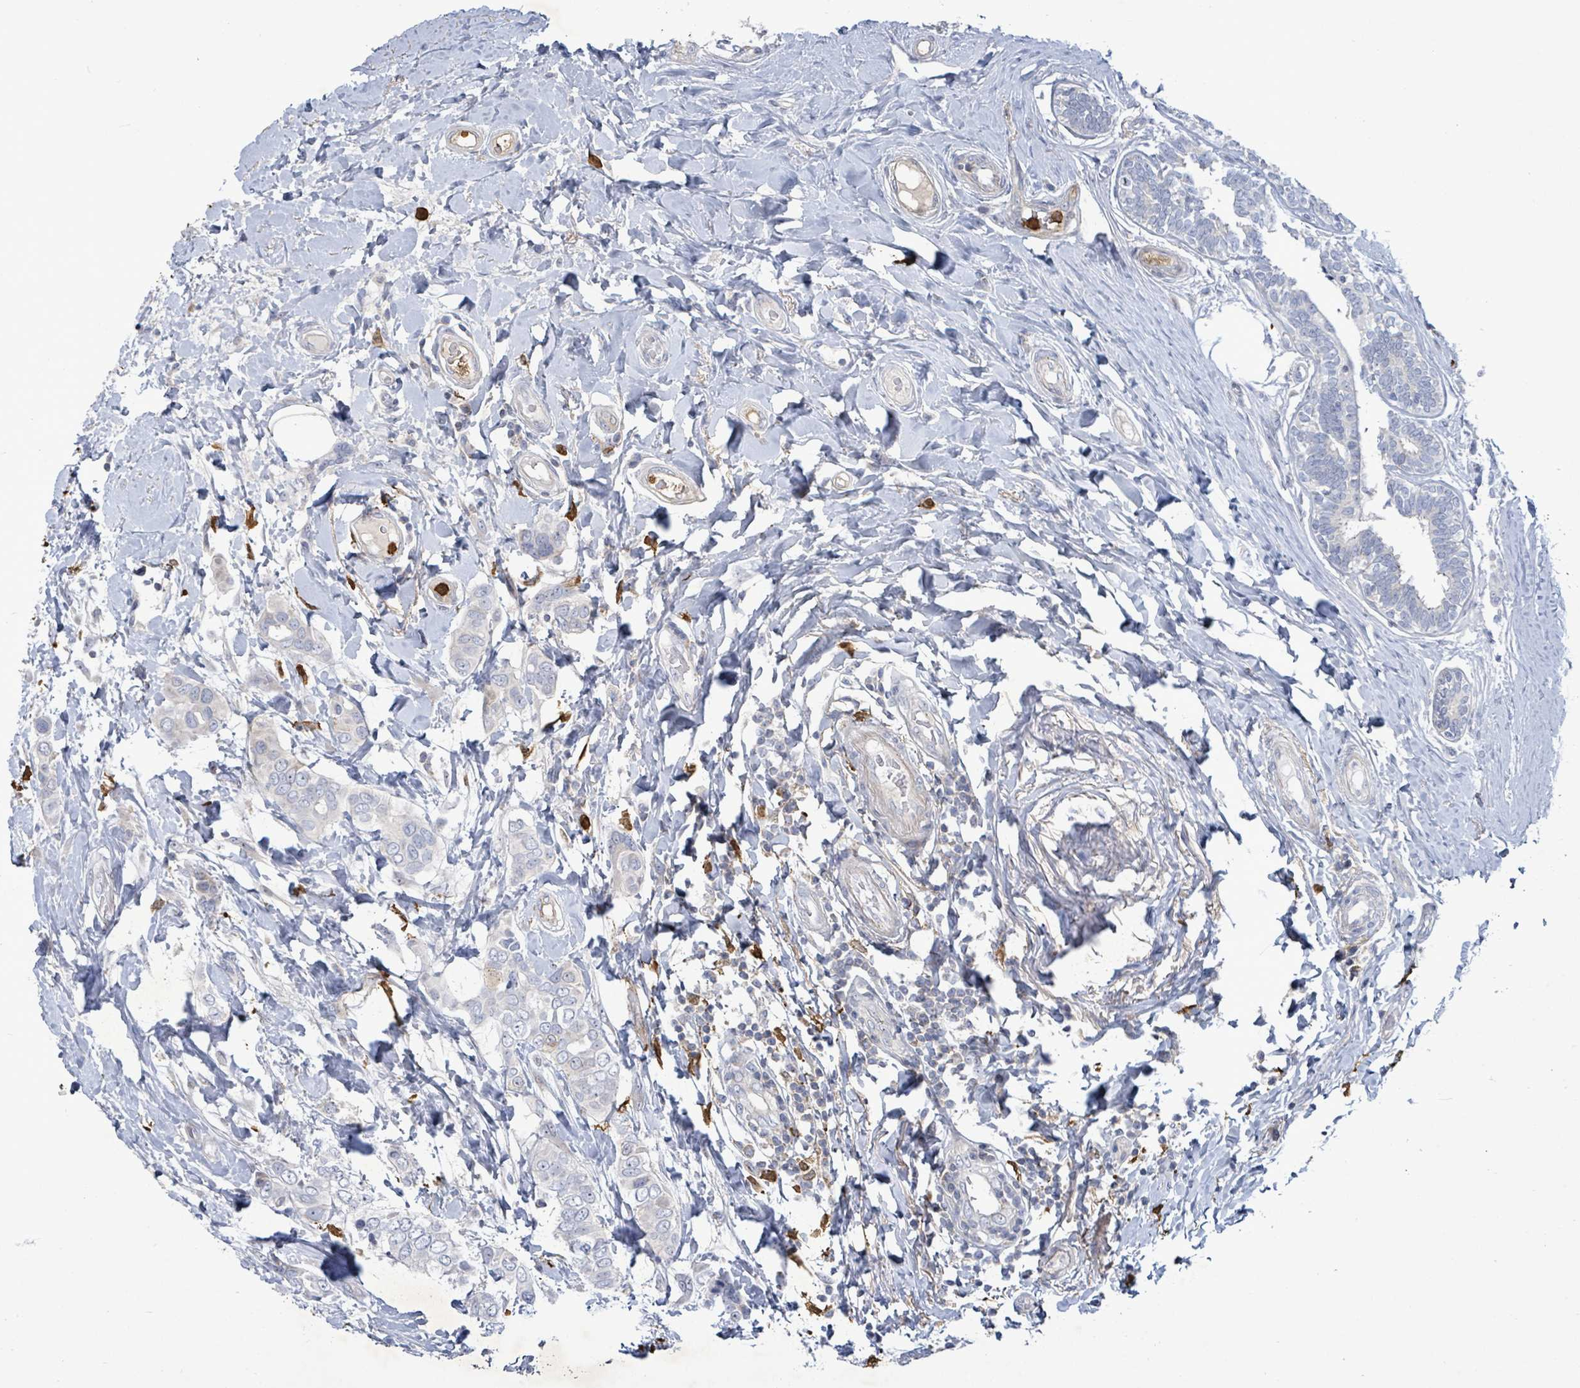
{"staining": {"intensity": "negative", "quantity": "none", "location": "none"}, "tissue": "breast cancer", "cell_type": "Tumor cells", "image_type": "cancer", "snomed": [{"axis": "morphology", "description": "Lobular carcinoma"}, {"axis": "topography", "description": "Breast"}], "caption": "A high-resolution histopathology image shows IHC staining of breast lobular carcinoma, which demonstrates no significant staining in tumor cells. (DAB (3,3'-diaminobenzidine) IHC visualized using brightfield microscopy, high magnification).", "gene": "FAM210A", "patient": {"sex": "female", "age": 51}}